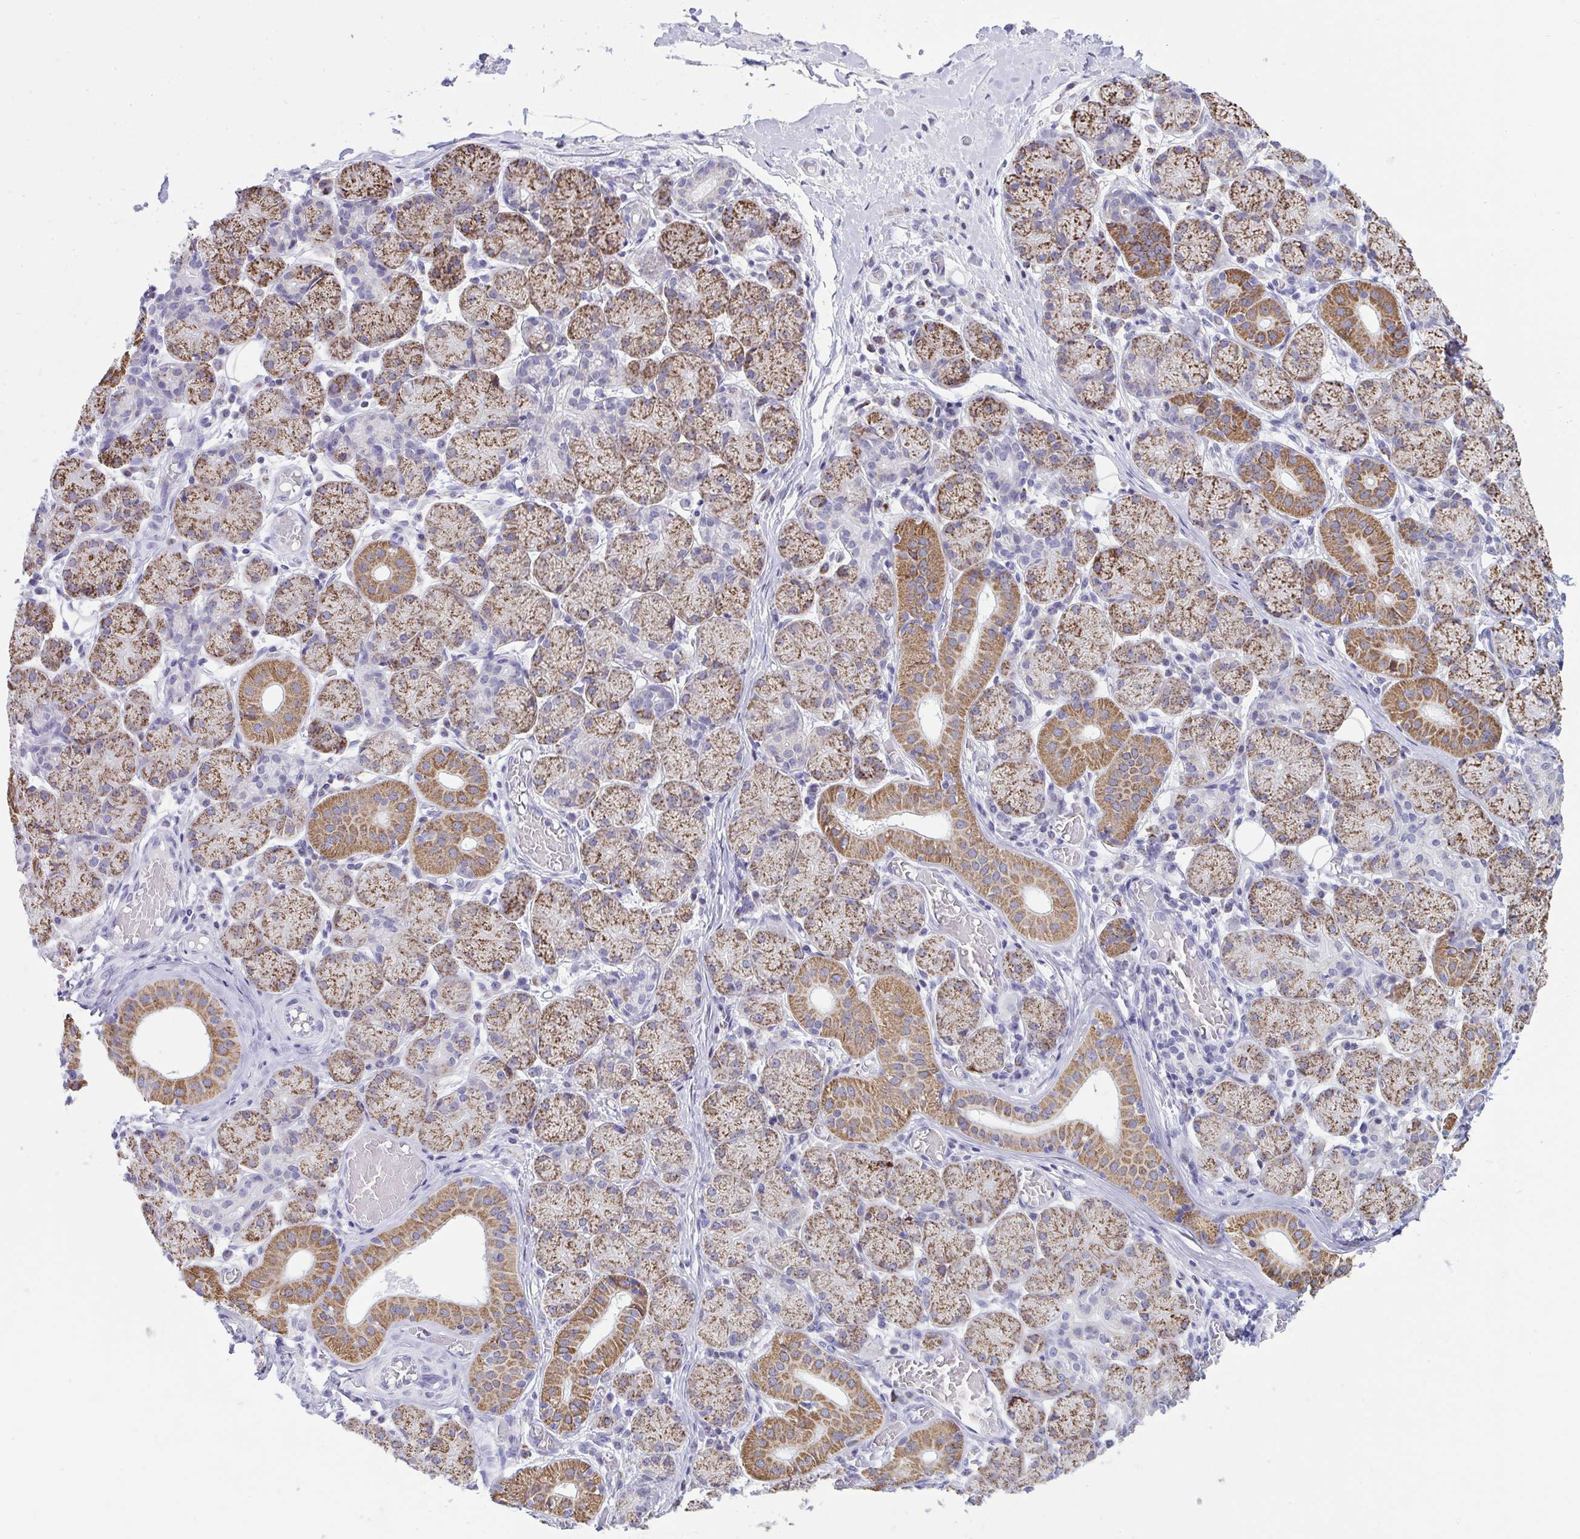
{"staining": {"intensity": "strong", "quantity": ">75%", "location": "cytoplasmic/membranous"}, "tissue": "salivary gland", "cell_type": "Glandular cells", "image_type": "normal", "snomed": [{"axis": "morphology", "description": "Normal tissue, NOS"}, {"axis": "topography", "description": "Salivary gland"}], "caption": "Immunohistochemical staining of benign salivary gland shows high levels of strong cytoplasmic/membranous staining in about >75% of glandular cells. The staining is performed using DAB (3,3'-diaminobenzidine) brown chromogen to label protein expression. The nuclei are counter-stained blue using hematoxylin.", "gene": "PLA2G12B", "patient": {"sex": "female", "age": 24}}